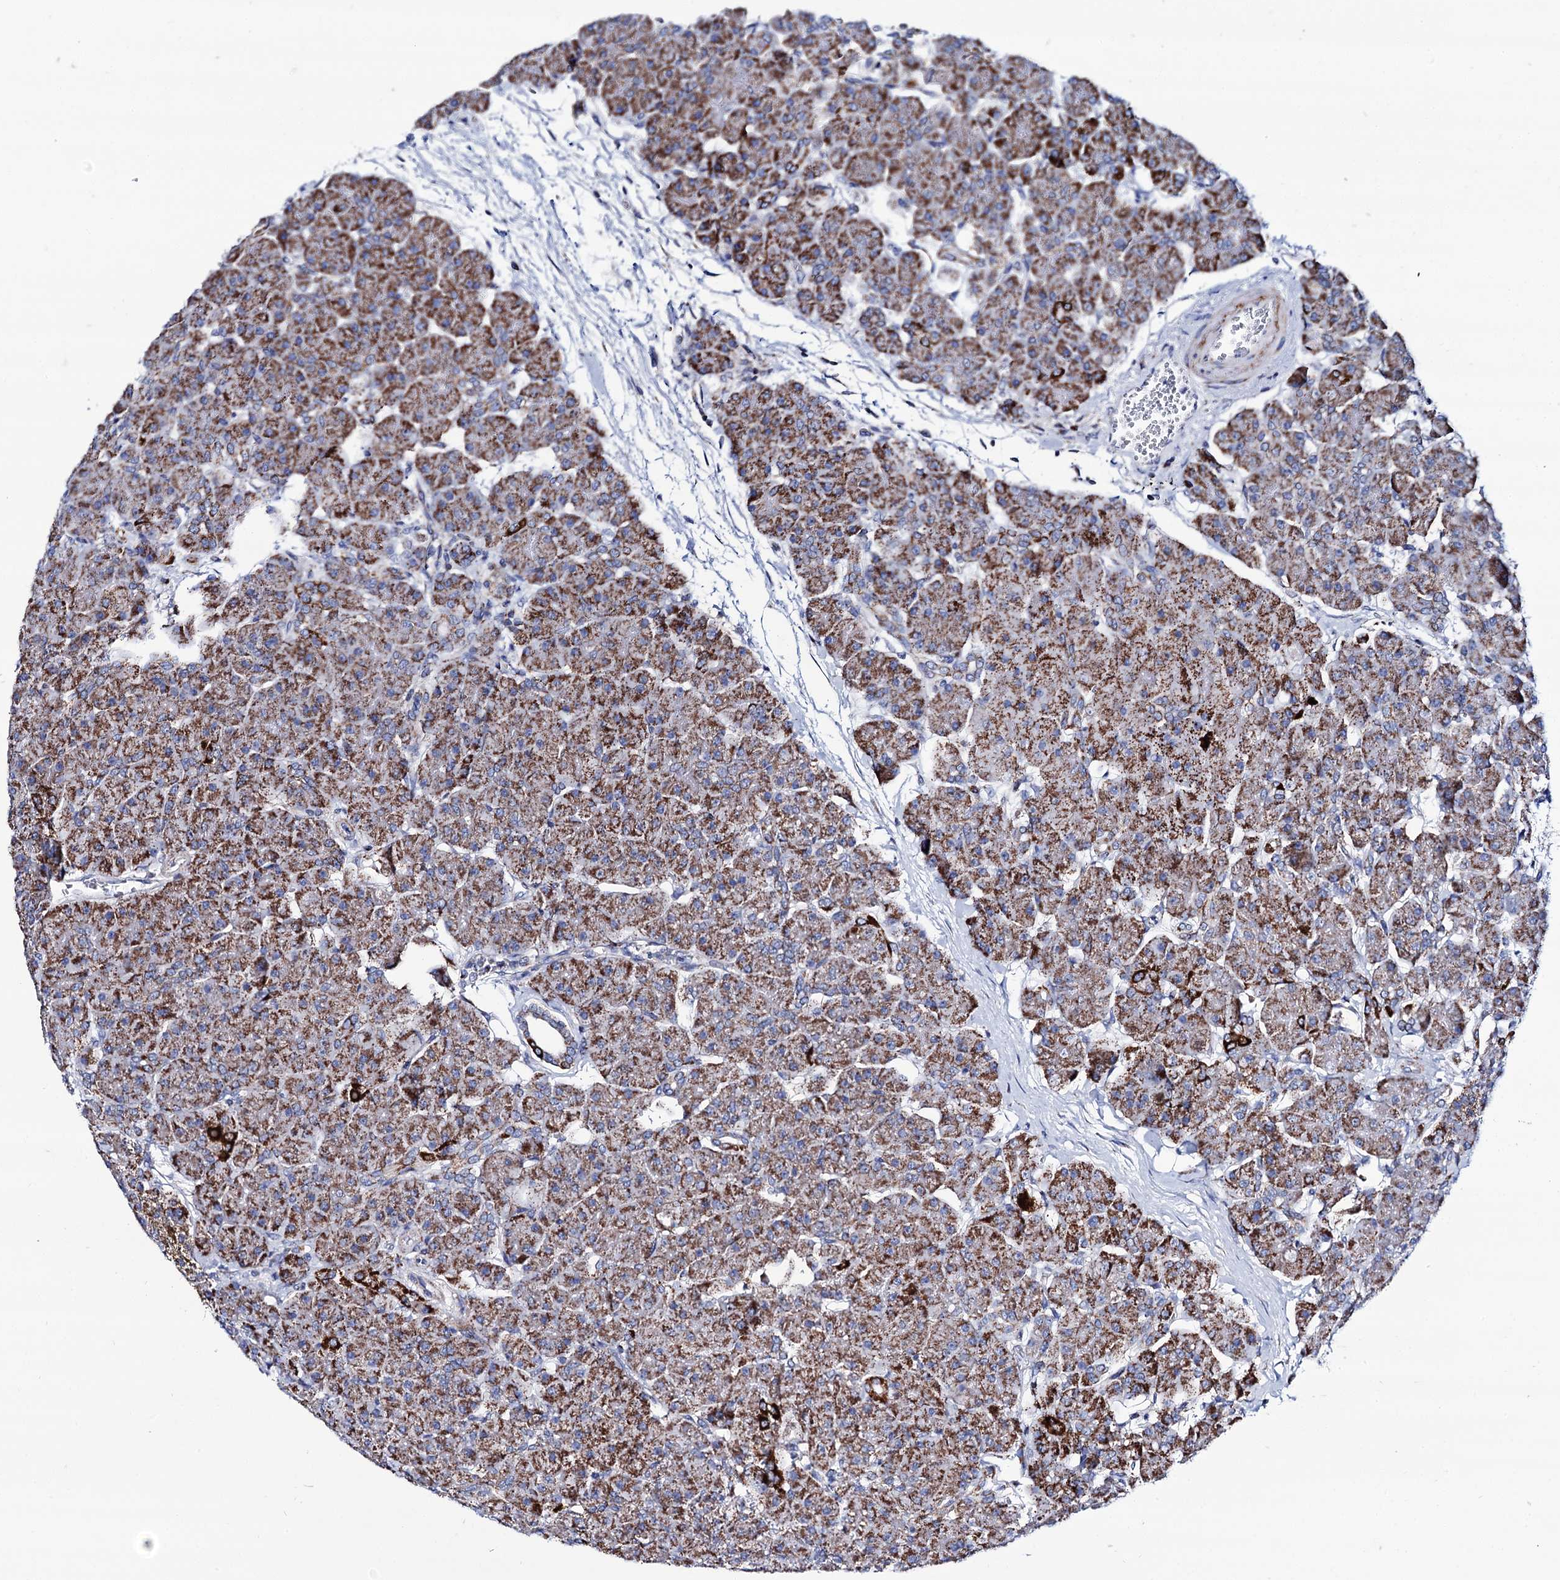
{"staining": {"intensity": "strong", "quantity": "25%-75%", "location": "cytoplasmic/membranous"}, "tissue": "pancreas", "cell_type": "Exocrine glandular cells", "image_type": "normal", "snomed": [{"axis": "morphology", "description": "Normal tissue, NOS"}, {"axis": "topography", "description": "Pancreas"}], "caption": "Normal pancreas was stained to show a protein in brown. There is high levels of strong cytoplasmic/membranous expression in approximately 25%-75% of exocrine glandular cells.", "gene": "UBASH3B", "patient": {"sex": "male", "age": 66}}